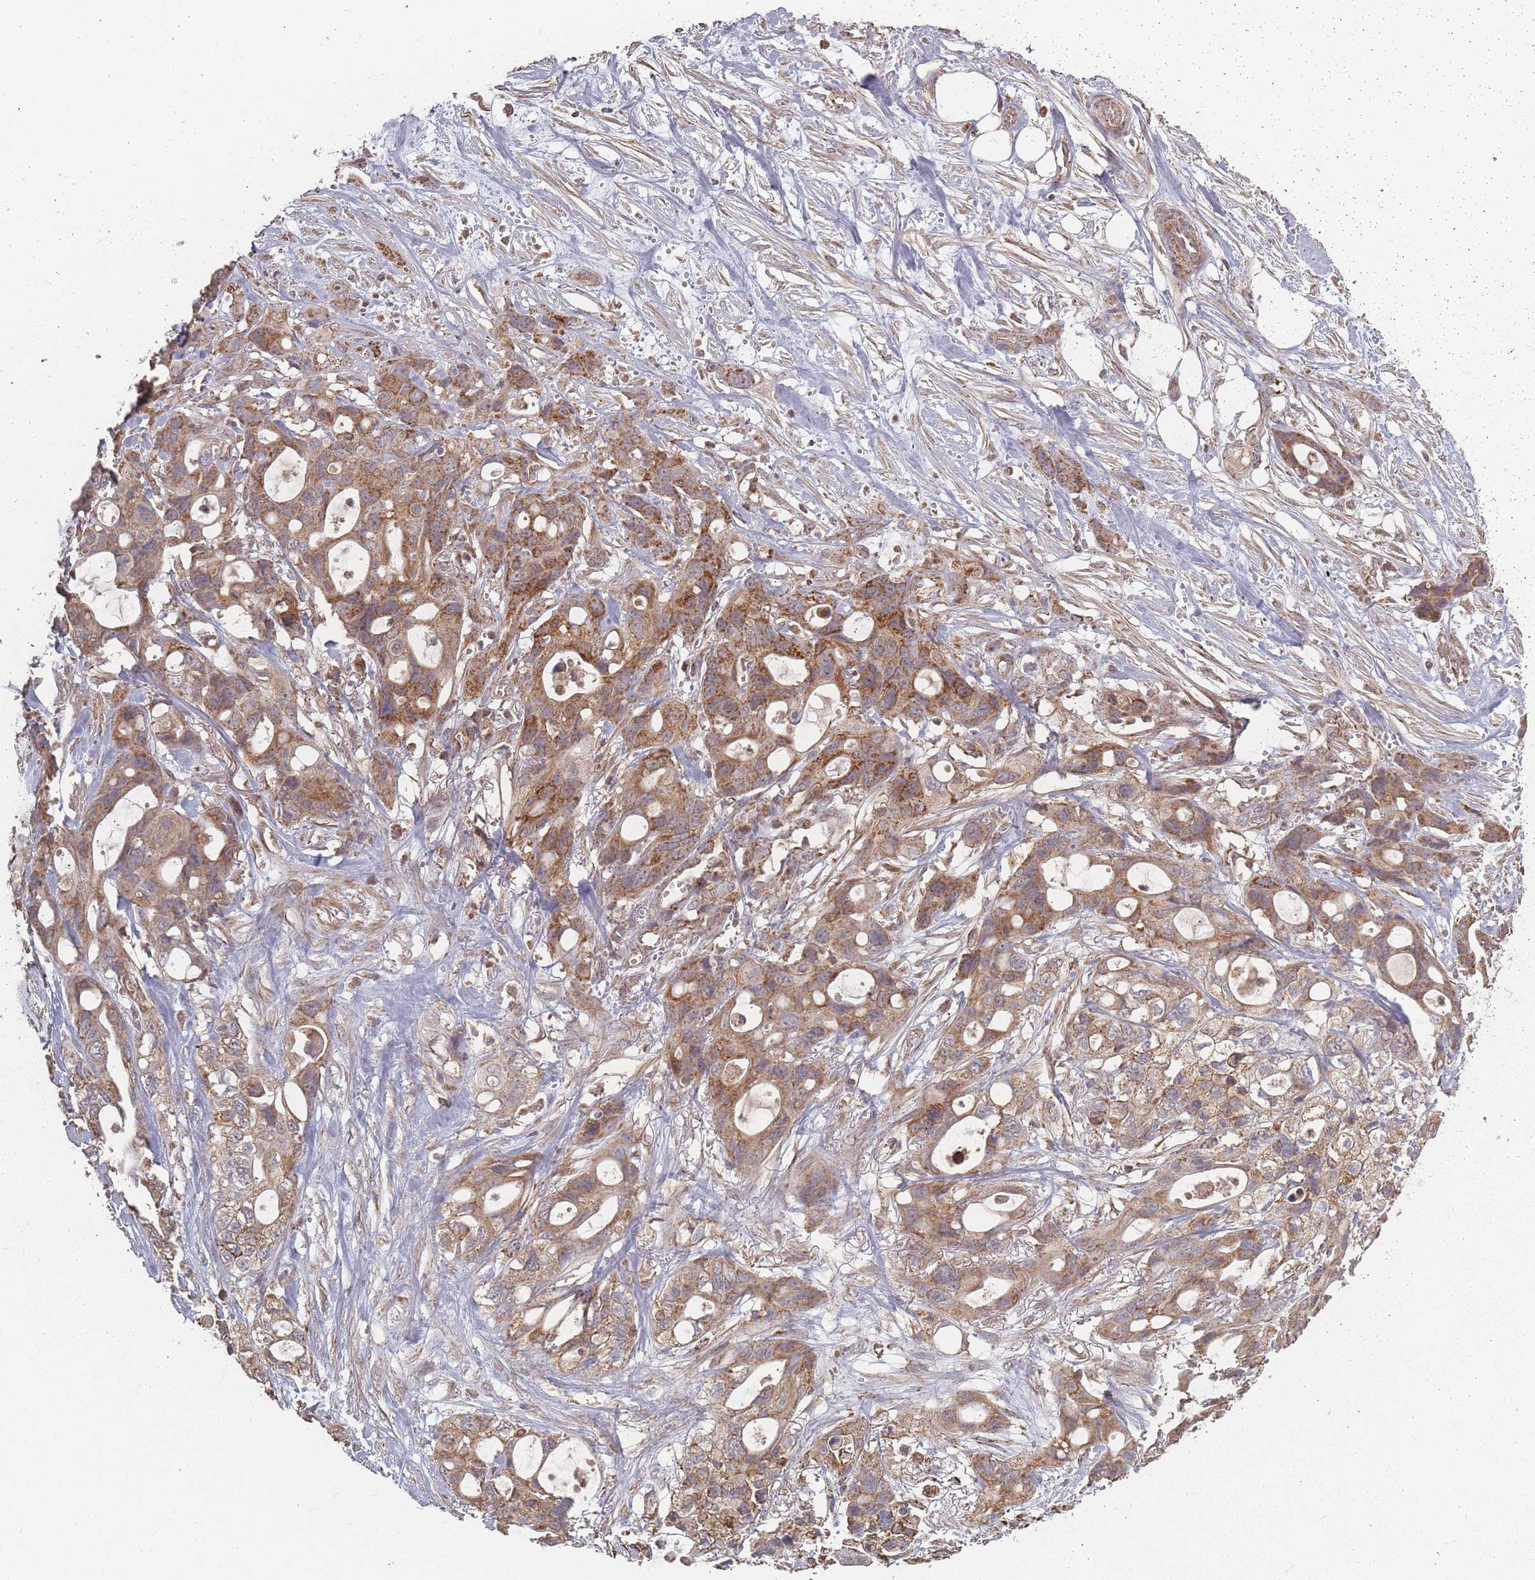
{"staining": {"intensity": "moderate", "quantity": ">75%", "location": "cytoplasmic/membranous"}, "tissue": "ovarian cancer", "cell_type": "Tumor cells", "image_type": "cancer", "snomed": [{"axis": "morphology", "description": "Cystadenocarcinoma, mucinous, NOS"}, {"axis": "topography", "description": "Ovary"}], "caption": "Protein expression by IHC displays moderate cytoplasmic/membranous positivity in approximately >75% of tumor cells in ovarian cancer.", "gene": "LYRM7", "patient": {"sex": "female", "age": 70}}